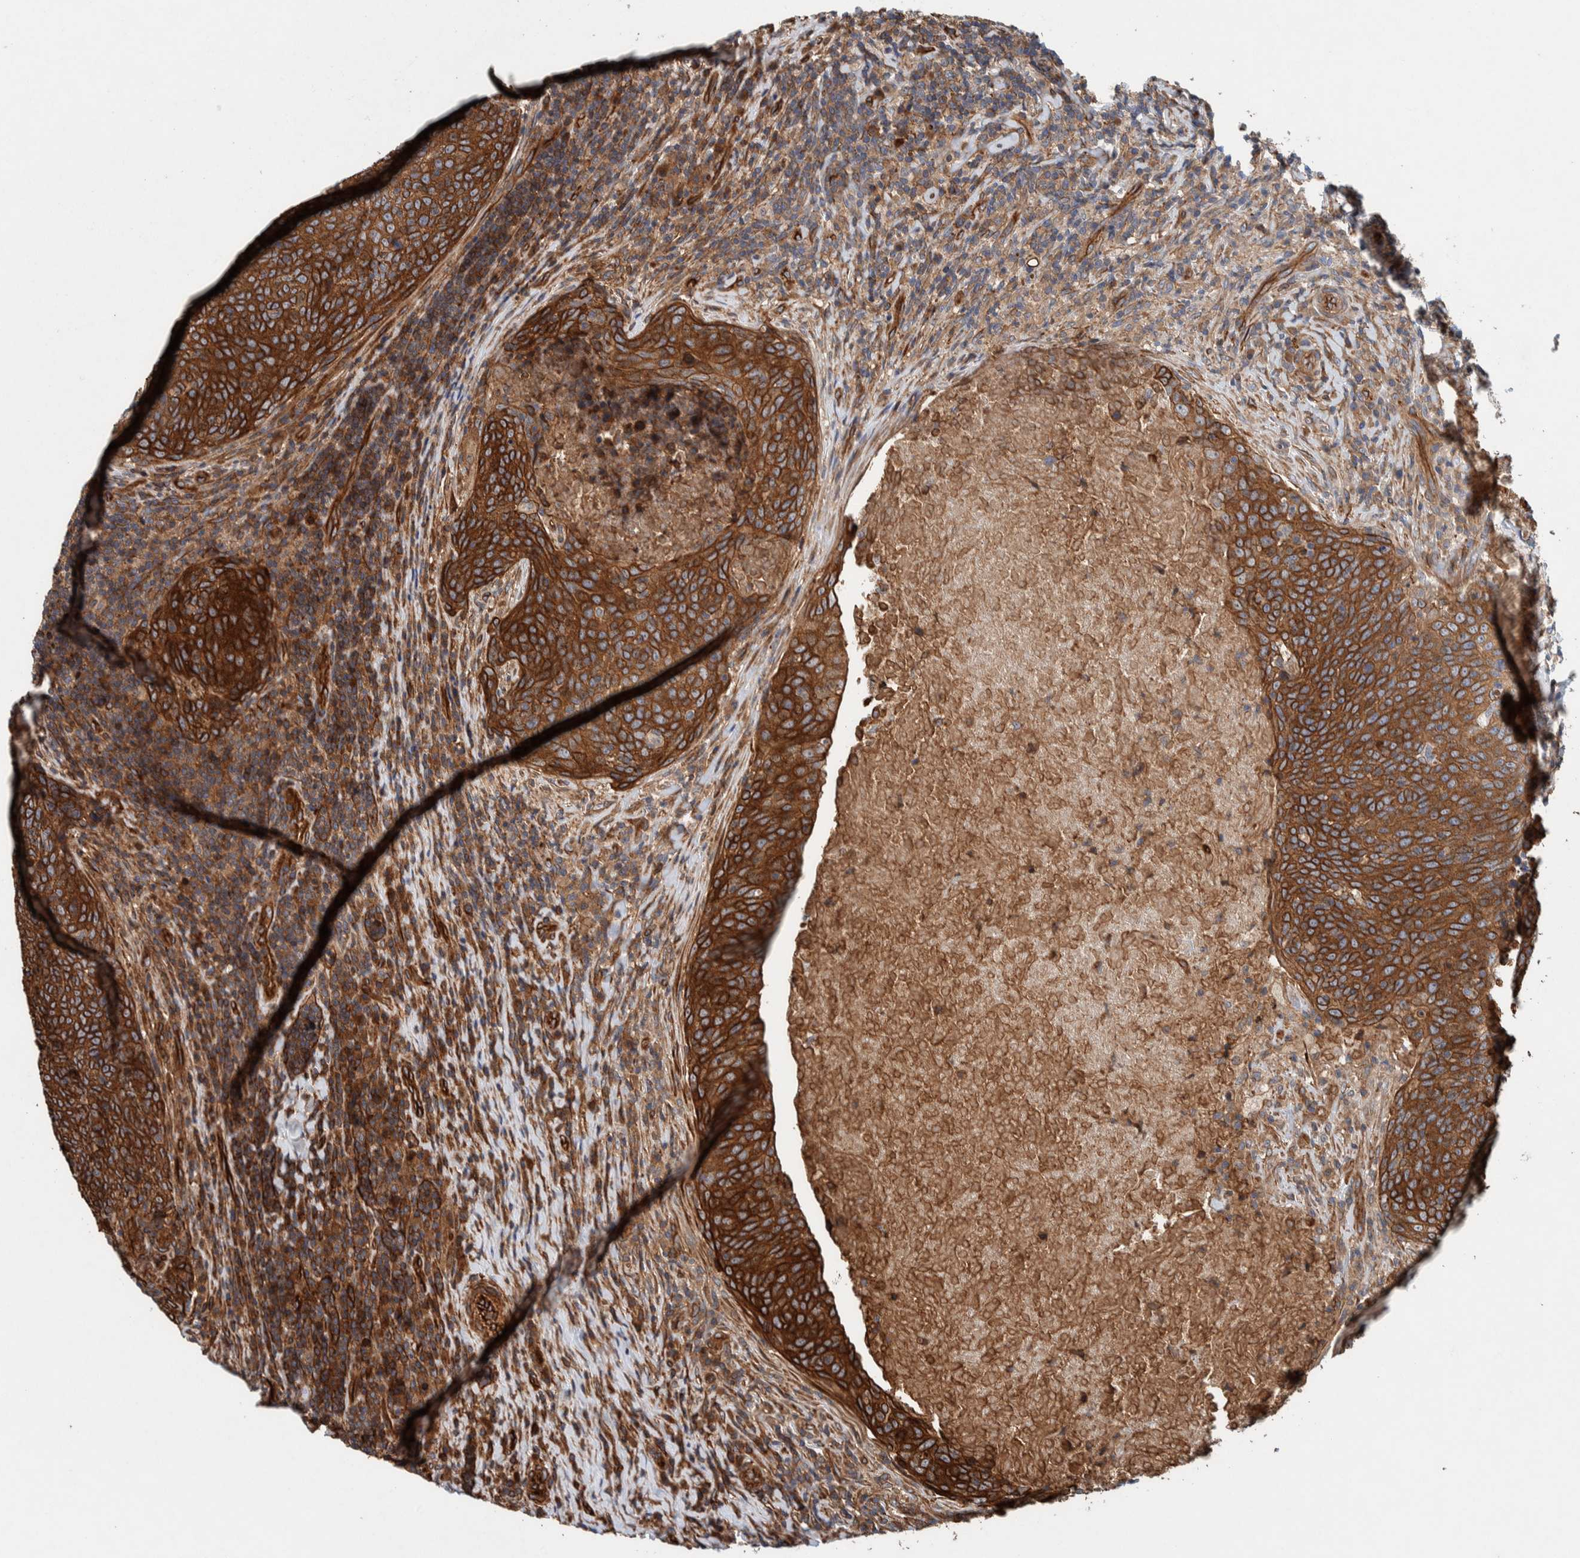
{"staining": {"intensity": "strong", "quantity": ">75%", "location": "cytoplasmic/membranous"}, "tissue": "head and neck cancer", "cell_type": "Tumor cells", "image_type": "cancer", "snomed": [{"axis": "morphology", "description": "Squamous cell carcinoma, NOS"}, {"axis": "morphology", "description": "Squamous cell carcinoma, metastatic, NOS"}, {"axis": "topography", "description": "Lymph node"}, {"axis": "topography", "description": "Head-Neck"}], "caption": "IHC (DAB (3,3'-diaminobenzidine)) staining of head and neck squamous cell carcinoma shows strong cytoplasmic/membranous protein expression in approximately >75% of tumor cells.", "gene": "PKD1L1", "patient": {"sex": "male", "age": 62}}